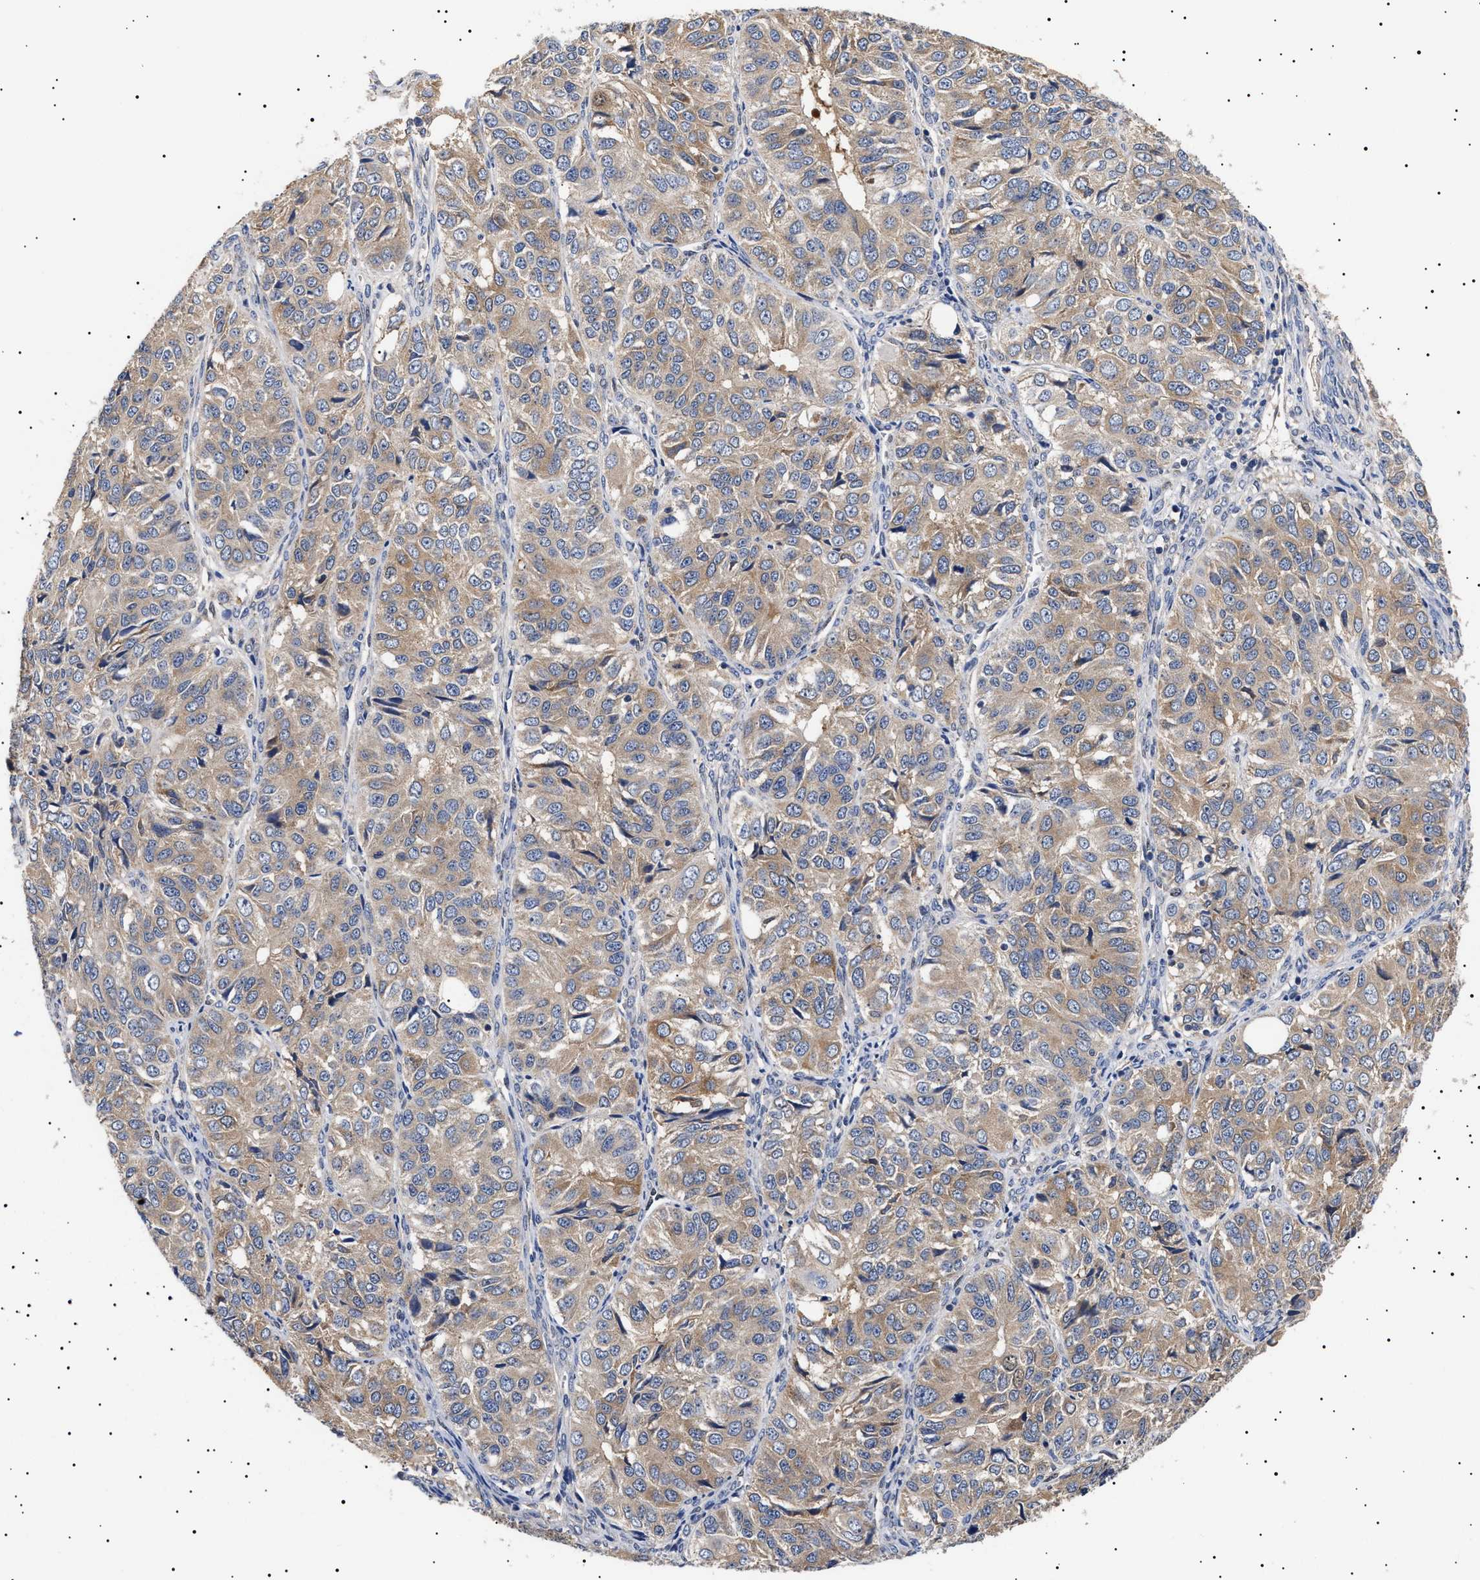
{"staining": {"intensity": "weak", "quantity": ">75%", "location": "cytoplasmic/membranous"}, "tissue": "ovarian cancer", "cell_type": "Tumor cells", "image_type": "cancer", "snomed": [{"axis": "morphology", "description": "Carcinoma, endometroid"}, {"axis": "topography", "description": "Ovary"}], "caption": "Human endometroid carcinoma (ovarian) stained for a protein (brown) demonstrates weak cytoplasmic/membranous positive staining in approximately >75% of tumor cells.", "gene": "KRBA1", "patient": {"sex": "female", "age": 51}}